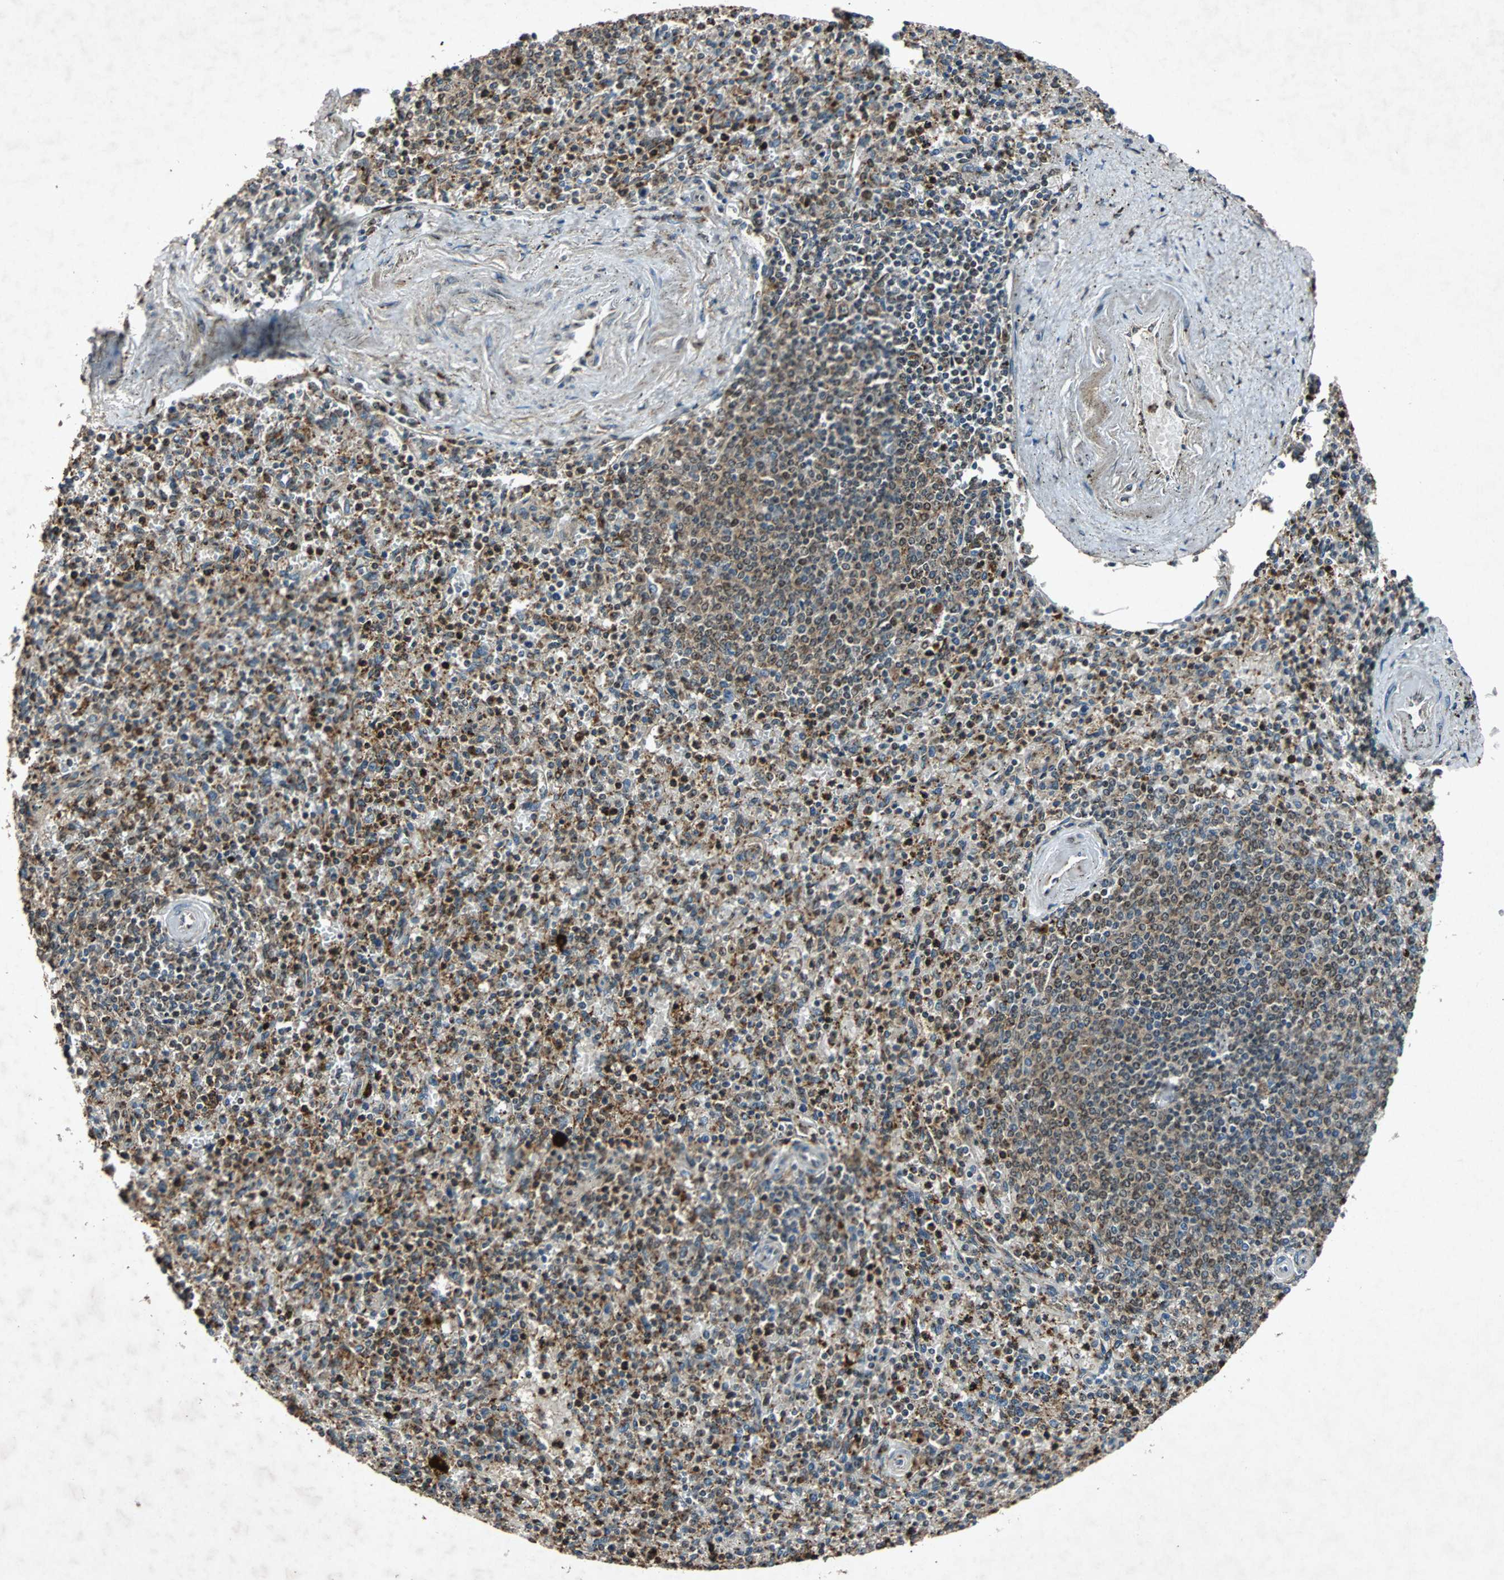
{"staining": {"intensity": "strong", "quantity": "25%-75%", "location": "cytoplasmic/membranous,nuclear"}, "tissue": "spleen", "cell_type": "Cells in red pulp", "image_type": "normal", "snomed": [{"axis": "morphology", "description": "Normal tissue, NOS"}, {"axis": "topography", "description": "Spleen"}], "caption": "Human spleen stained for a protein (brown) reveals strong cytoplasmic/membranous,nuclear positive expression in about 25%-75% of cells in red pulp.", "gene": "USP31", "patient": {"sex": "male", "age": 72}}